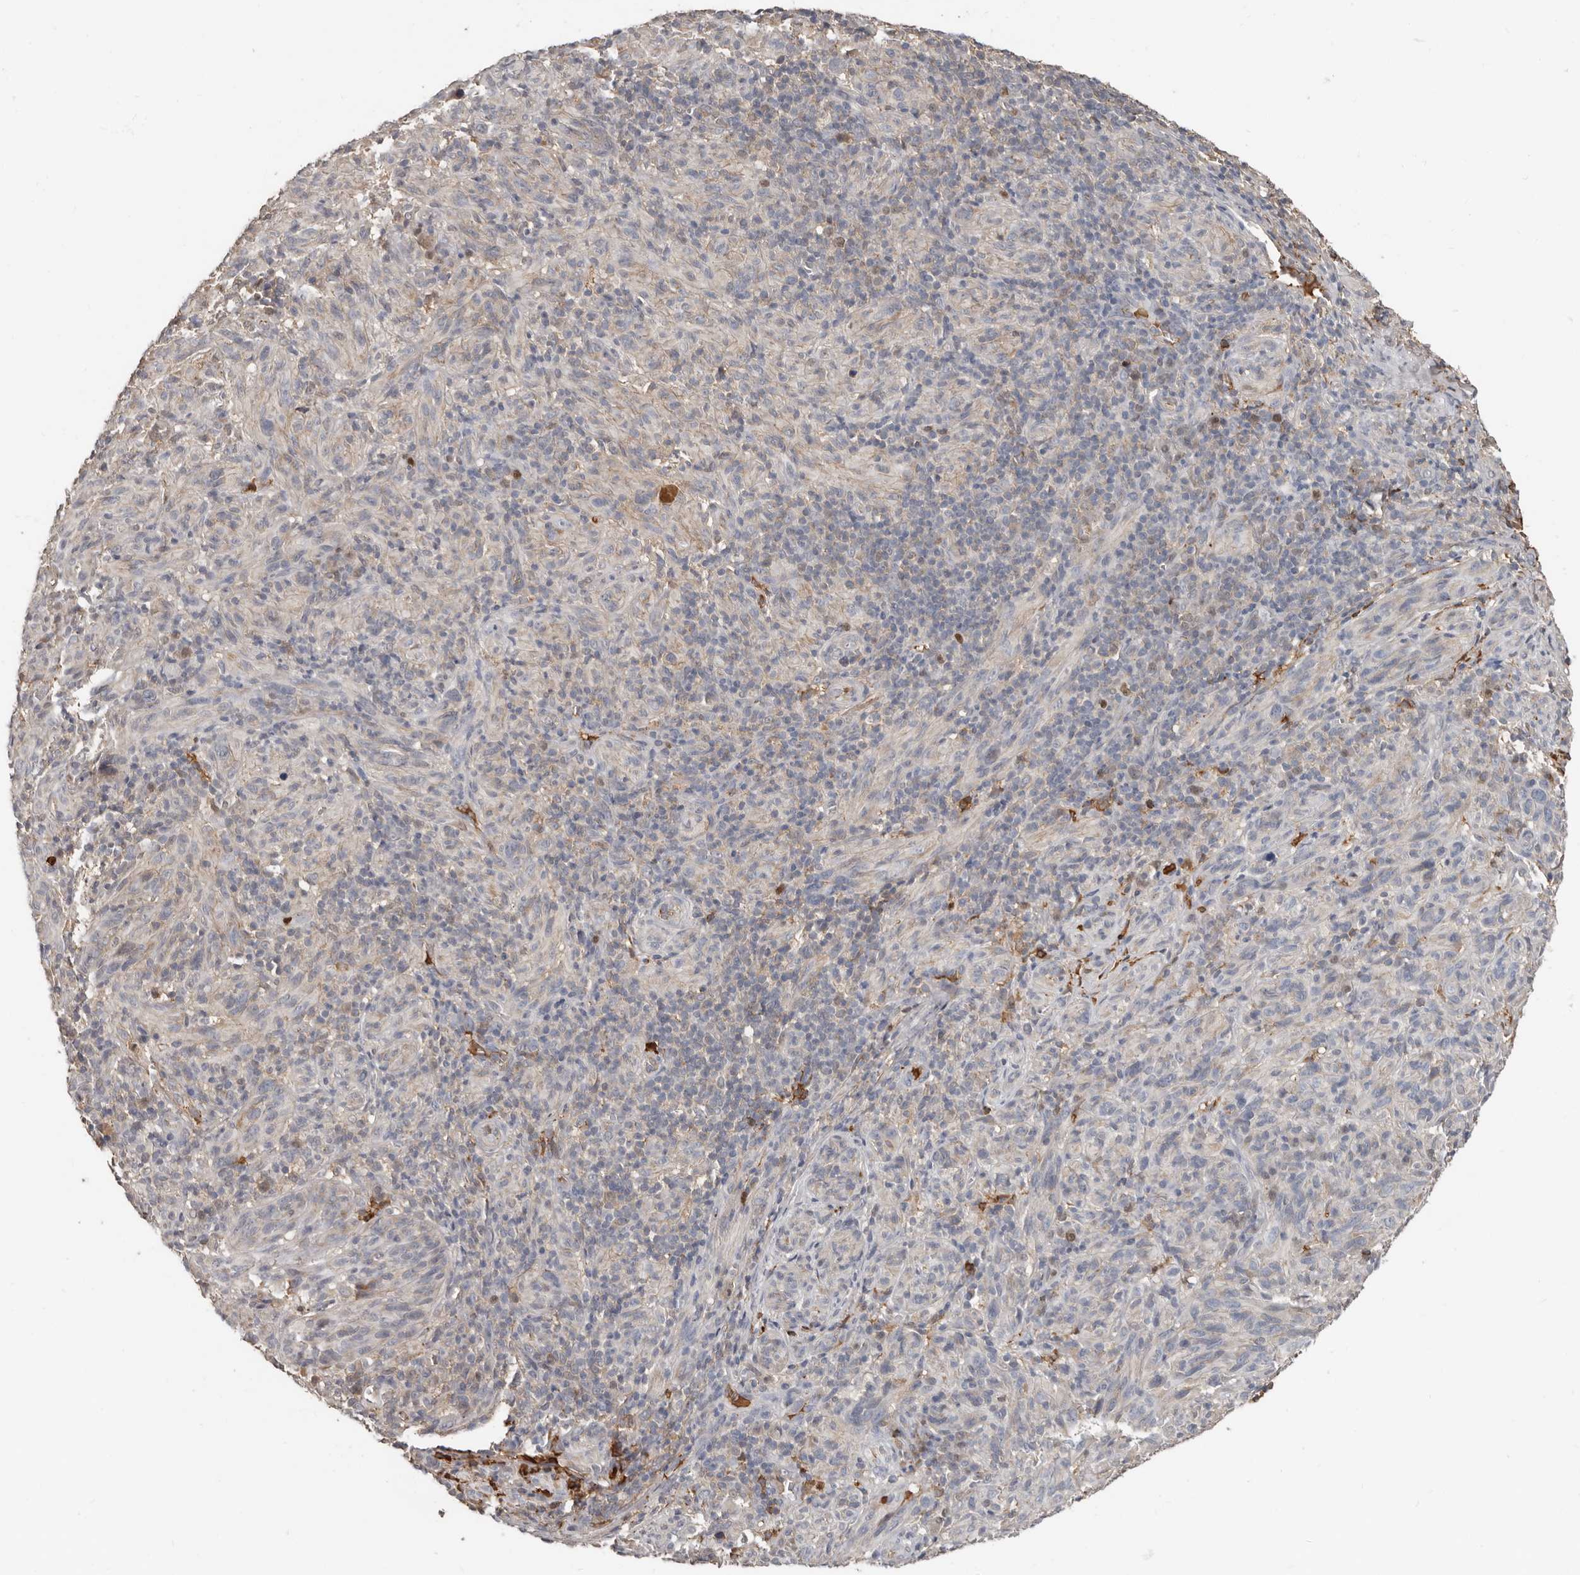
{"staining": {"intensity": "negative", "quantity": "none", "location": "none"}, "tissue": "melanoma", "cell_type": "Tumor cells", "image_type": "cancer", "snomed": [{"axis": "morphology", "description": "Malignant melanoma, NOS"}, {"axis": "topography", "description": "Skin of head"}], "caption": "Melanoma was stained to show a protein in brown. There is no significant staining in tumor cells.", "gene": "LRGUK", "patient": {"sex": "male", "age": 96}}